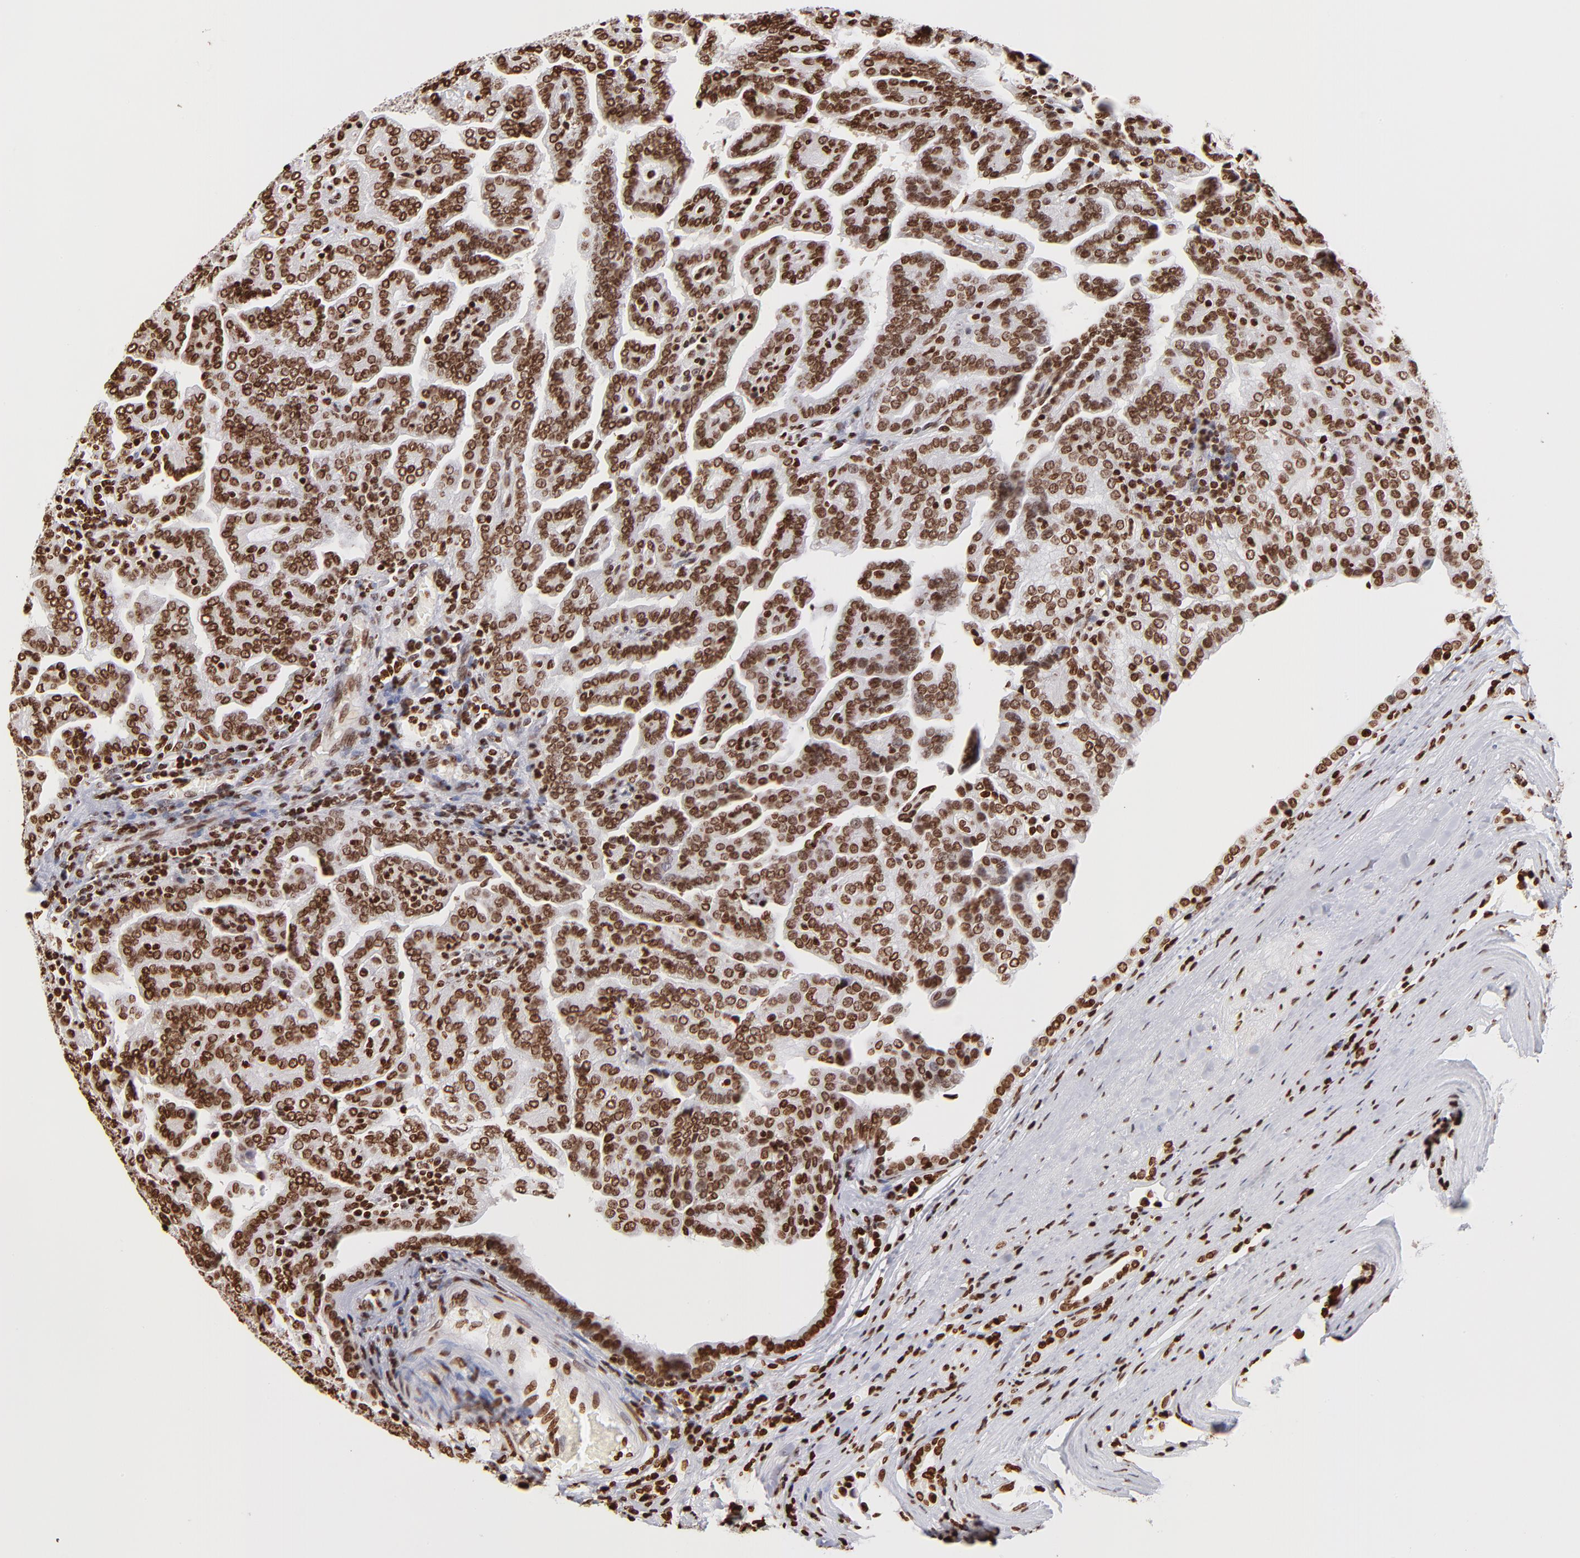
{"staining": {"intensity": "strong", "quantity": ">75%", "location": "nuclear"}, "tissue": "renal cancer", "cell_type": "Tumor cells", "image_type": "cancer", "snomed": [{"axis": "morphology", "description": "Adenocarcinoma, NOS"}, {"axis": "topography", "description": "Kidney"}], "caption": "Brown immunohistochemical staining in renal cancer displays strong nuclear positivity in approximately >75% of tumor cells.", "gene": "RTL4", "patient": {"sex": "male", "age": 61}}